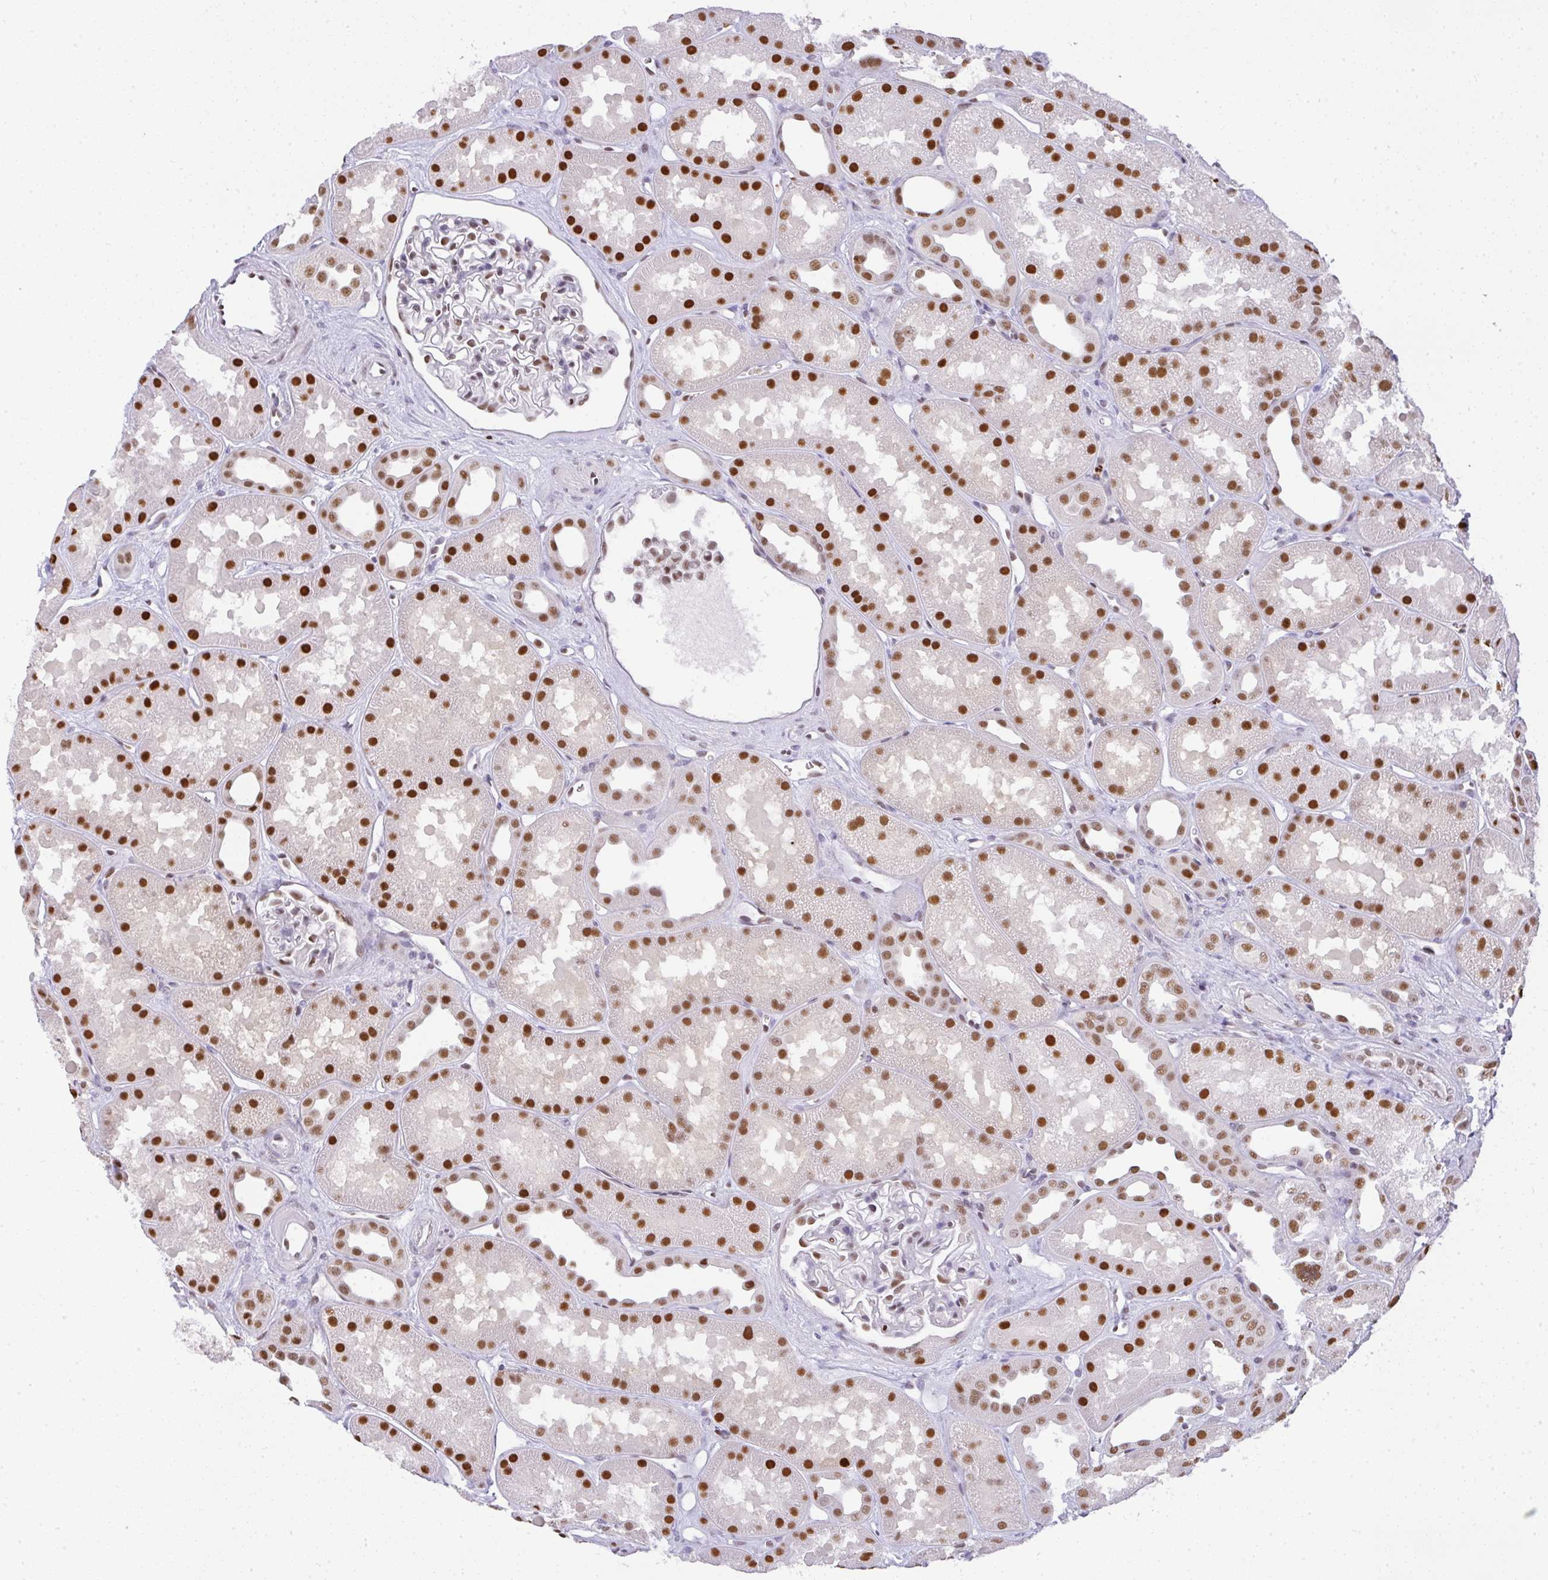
{"staining": {"intensity": "moderate", "quantity": "<25%", "location": "nuclear"}, "tissue": "kidney", "cell_type": "Cells in glomeruli", "image_type": "normal", "snomed": [{"axis": "morphology", "description": "Normal tissue, NOS"}, {"axis": "topography", "description": "Kidney"}], "caption": "Moderate nuclear positivity is seen in about <25% of cells in glomeruli in benign kidney. (DAB IHC, brown staining for protein, blue staining for nuclei).", "gene": "BBX", "patient": {"sex": "male", "age": 61}}